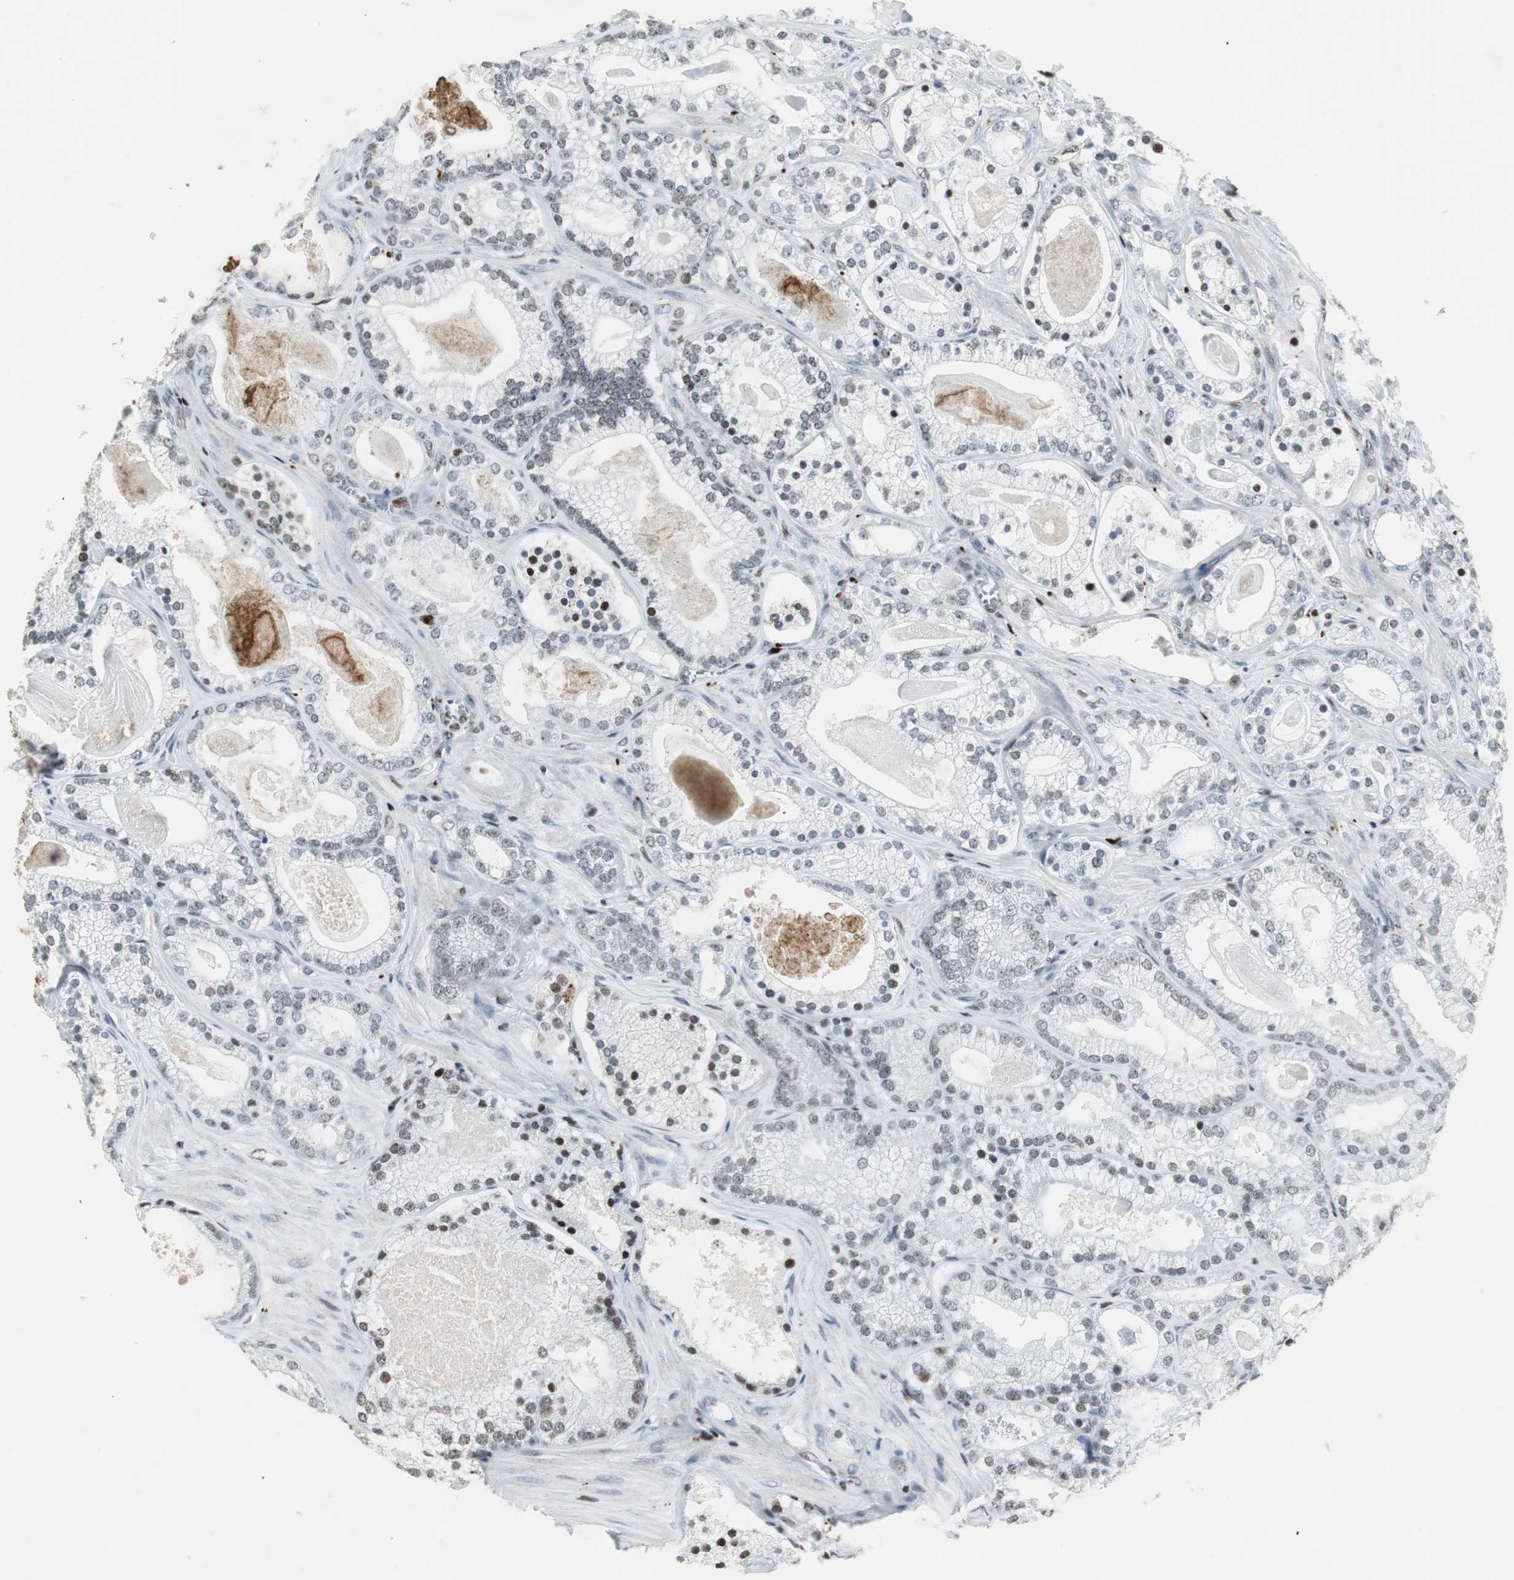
{"staining": {"intensity": "weak", "quantity": "25%-75%", "location": "nuclear"}, "tissue": "prostate cancer", "cell_type": "Tumor cells", "image_type": "cancer", "snomed": [{"axis": "morphology", "description": "Adenocarcinoma, Low grade"}, {"axis": "topography", "description": "Prostate"}], "caption": "An image of prostate cancer stained for a protein reveals weak nuclear brown staining in tumor cells. Using DAB (3,3'-diaminobenzidine) (brown) and hematoxylin (blue) stains, captured at high magnification using brightfield microscopy.", "gene": "RBBP4", "patient": {"sex": "male", "age": 59}}